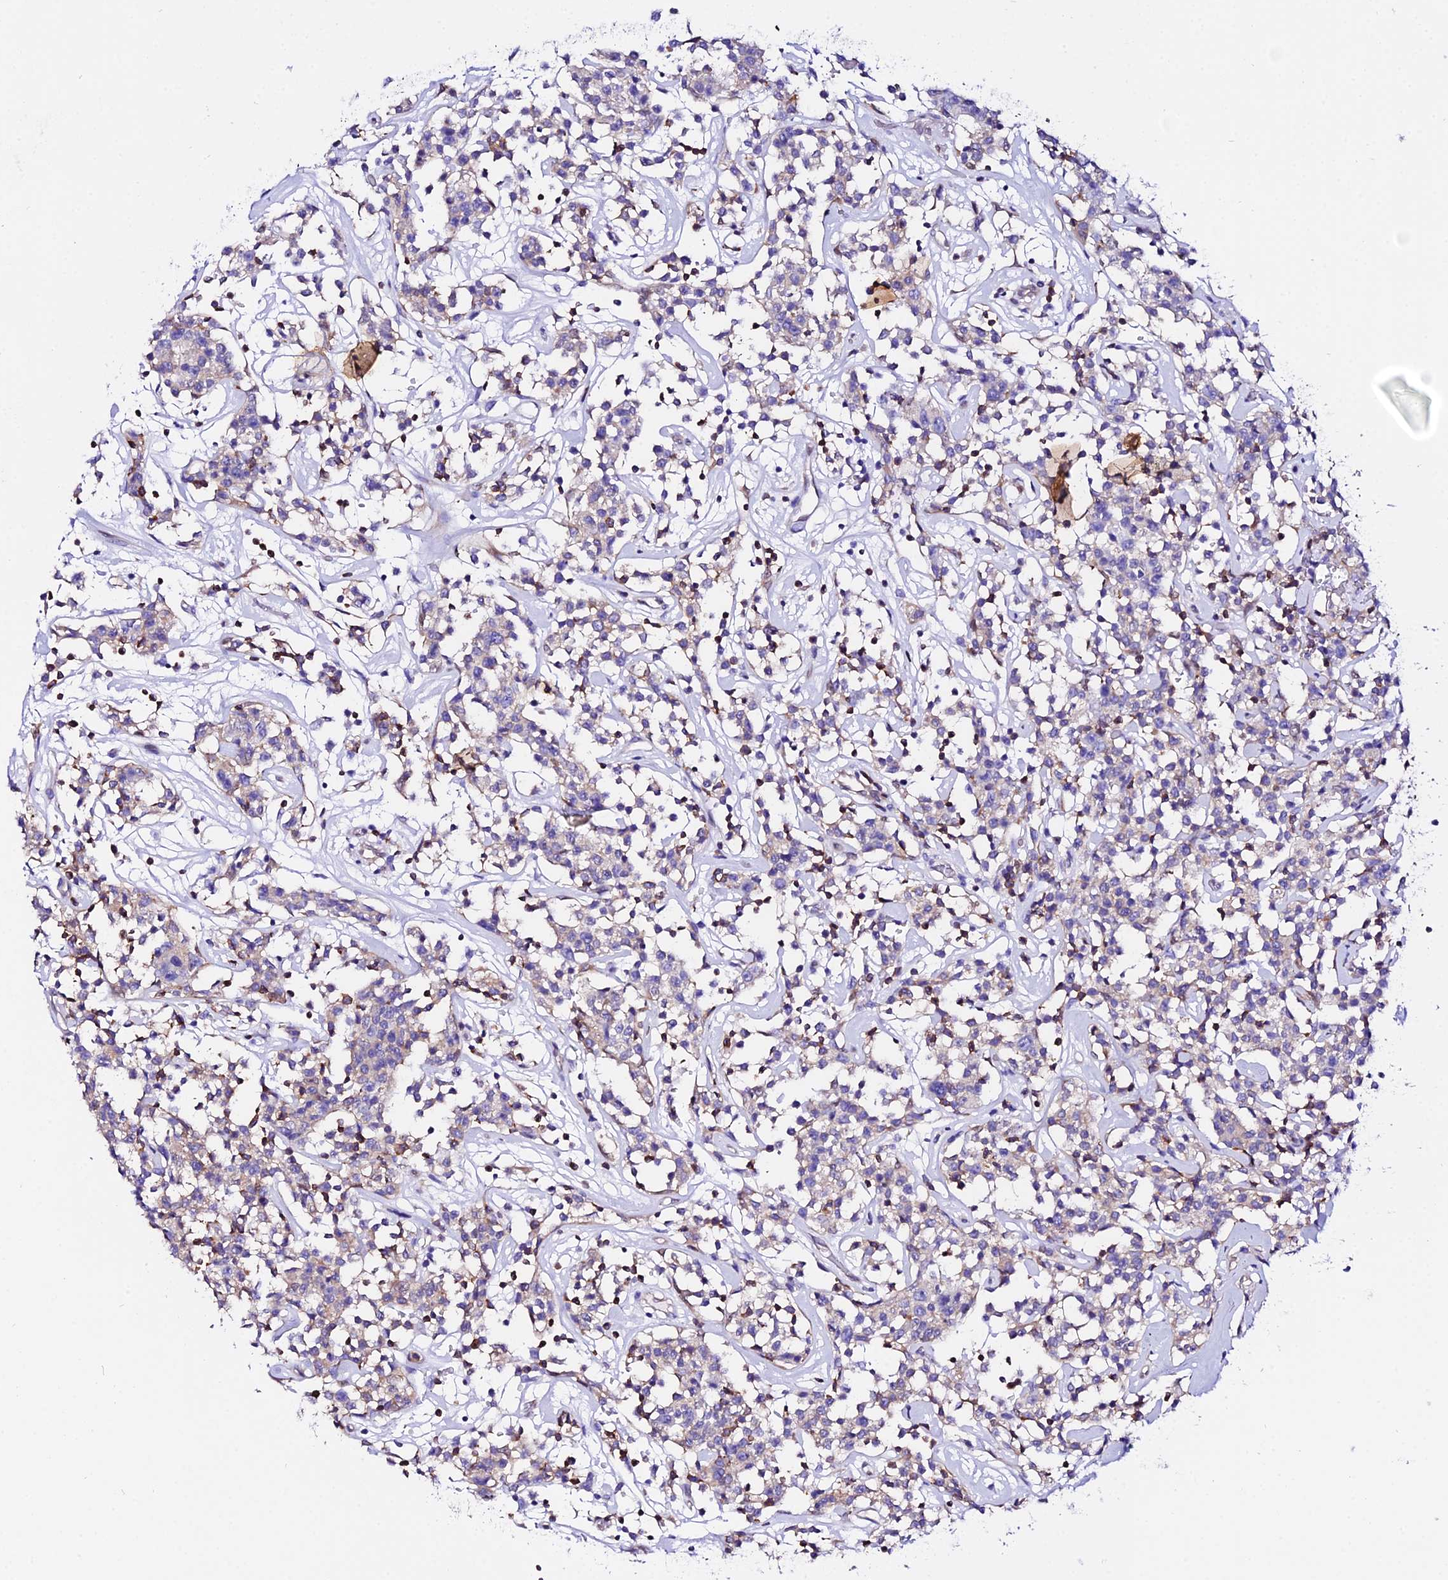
{"staining": {"intensity": "negative", "quantity": "none", "location": "none"}, "tissue": "lymphoma", "cell_type": "Tumor cells", "image_type": "cancer", "snomed": [{"axis": "morphology", "description": "Malignant lymphoma, non-Hodgkin's type, Low grade"}, {"axis": "topography", "description": "Small intestine"}], "caption": "A micrograph of human malignant lymphoma, non-Hodgkin's type (low-grade) is negative for staining in tumor cells.", "gene": "S100A16", "patient": {"sex": "female", "age": 59}}